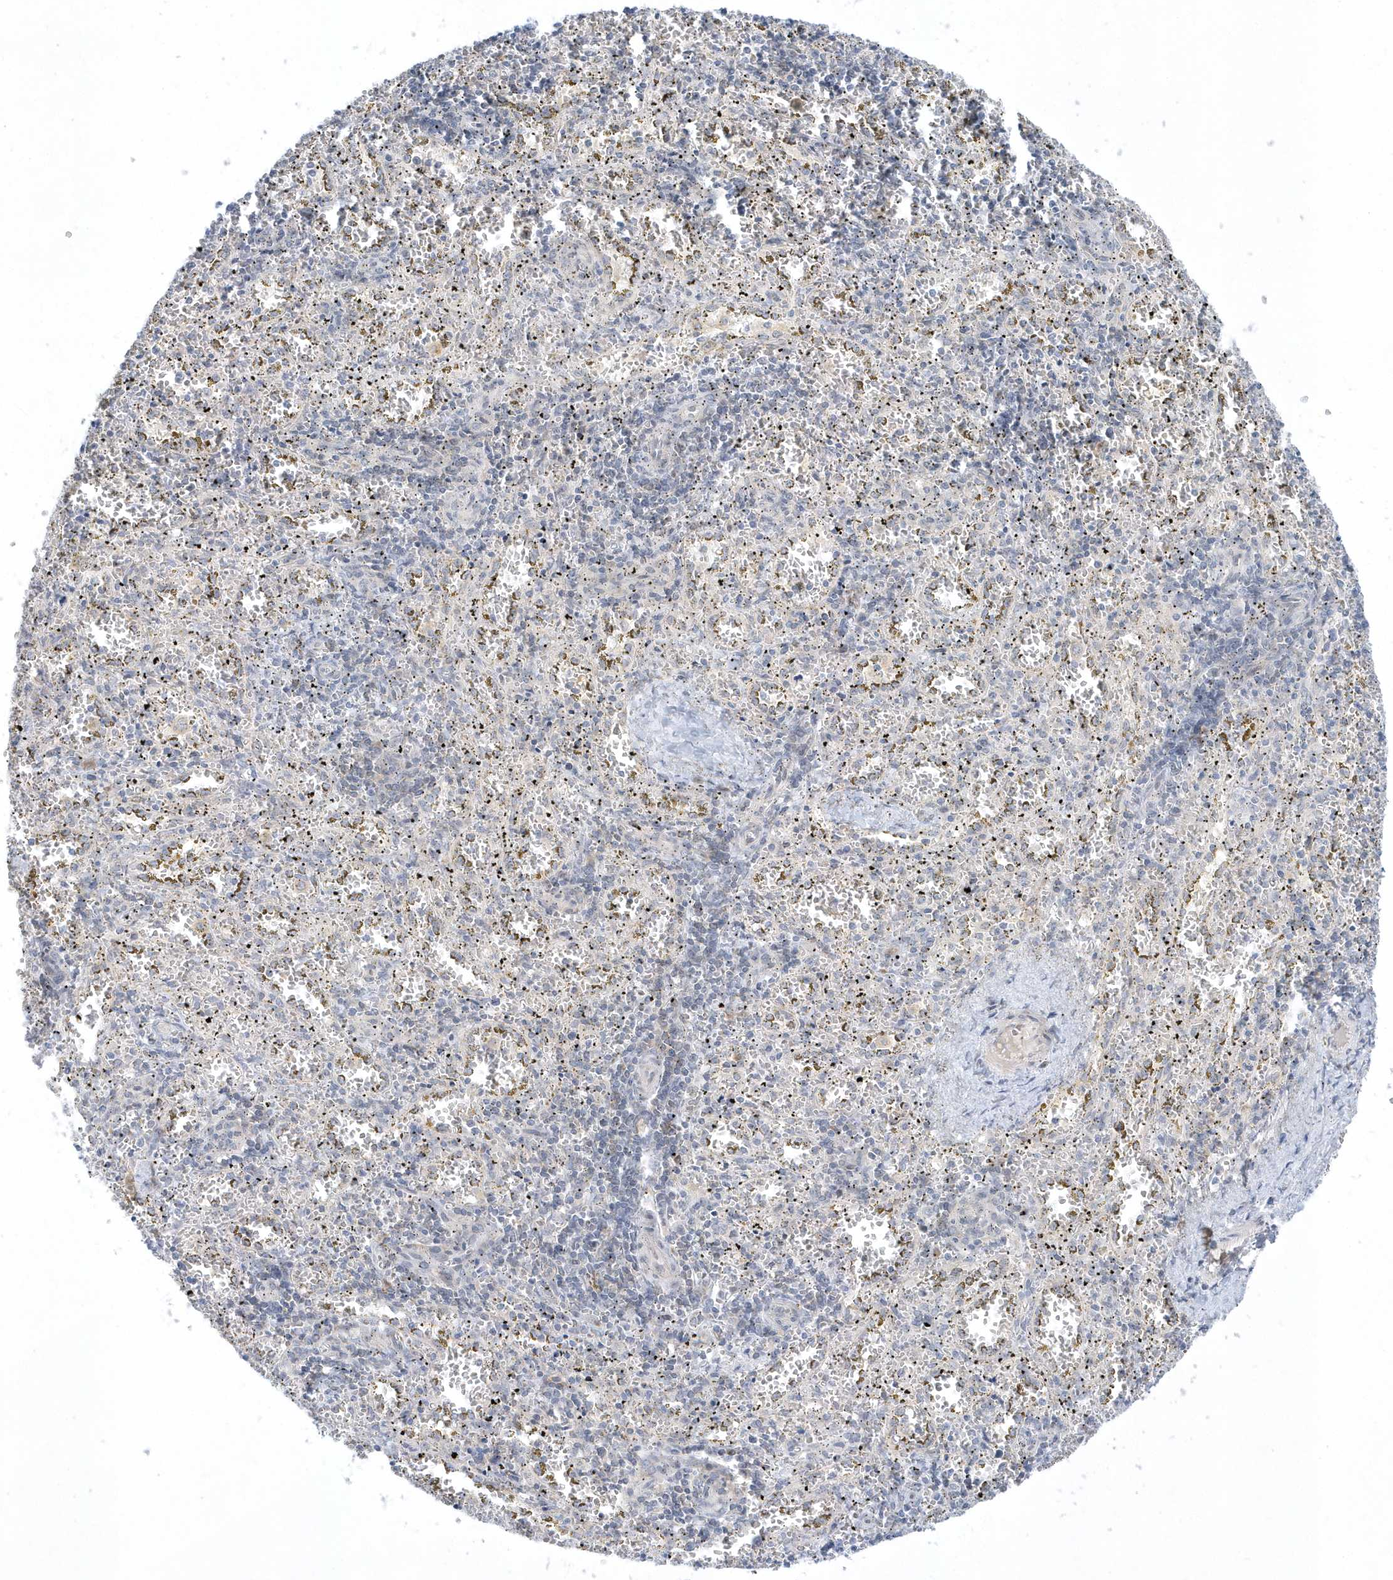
{"staining": {"intensity": "negative", "quantity": "none", "location": "none"}, "tissue": "spleen", "cell_type": "Cells in red pulp", "image_type": "normal", "snomed": [{"axis": "morphology", "description": "Normal tissue, NOS"}, {"axis": "topography", "description": "Spleen"}], "caption": "Spleen stained for a protein using IHC reveals no staining cells in red pulp.", "gene": "ZC3H12D", "patient": {"sex": "male", "age": 11}}